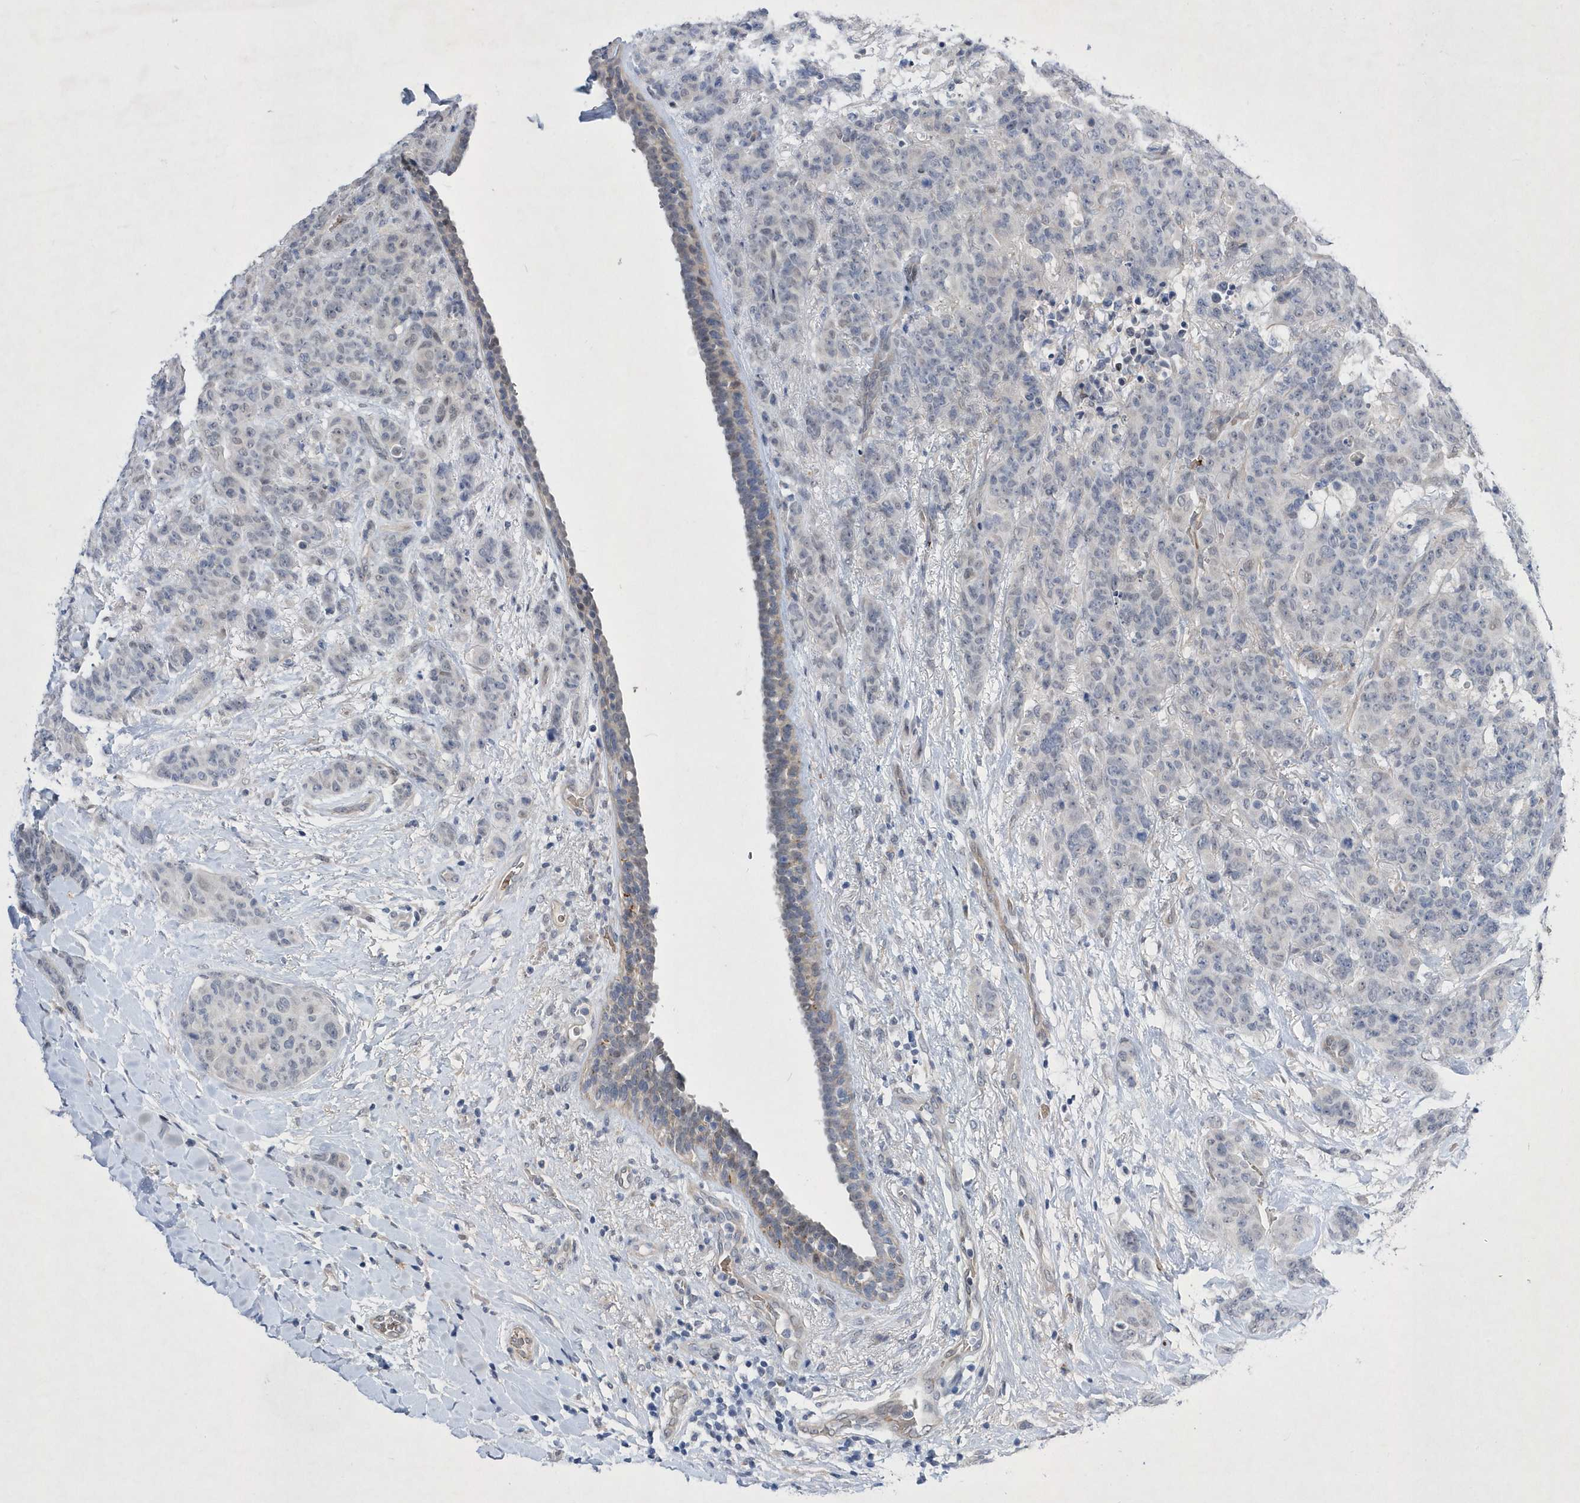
{"staining": {"intensity": "negative", "quantity": "none", "location": "none"}, "tissue": "breast cancer", "cell_type": "Tumor cells", "image_type": "cancer", "snomed": [{"axis": "morphology", "description": "Duct carcinoma"}, {"axis": "topography", "description": "Breast"}], "caption": "An IHC photomicrograph of breast infiltrating ductal carcinoma is shown. There is no staining in tumor cells of breast infiltrating ductal carcinoma.", "gene": "ZNF875", "patient": {"sex": "female", "age": 40}}